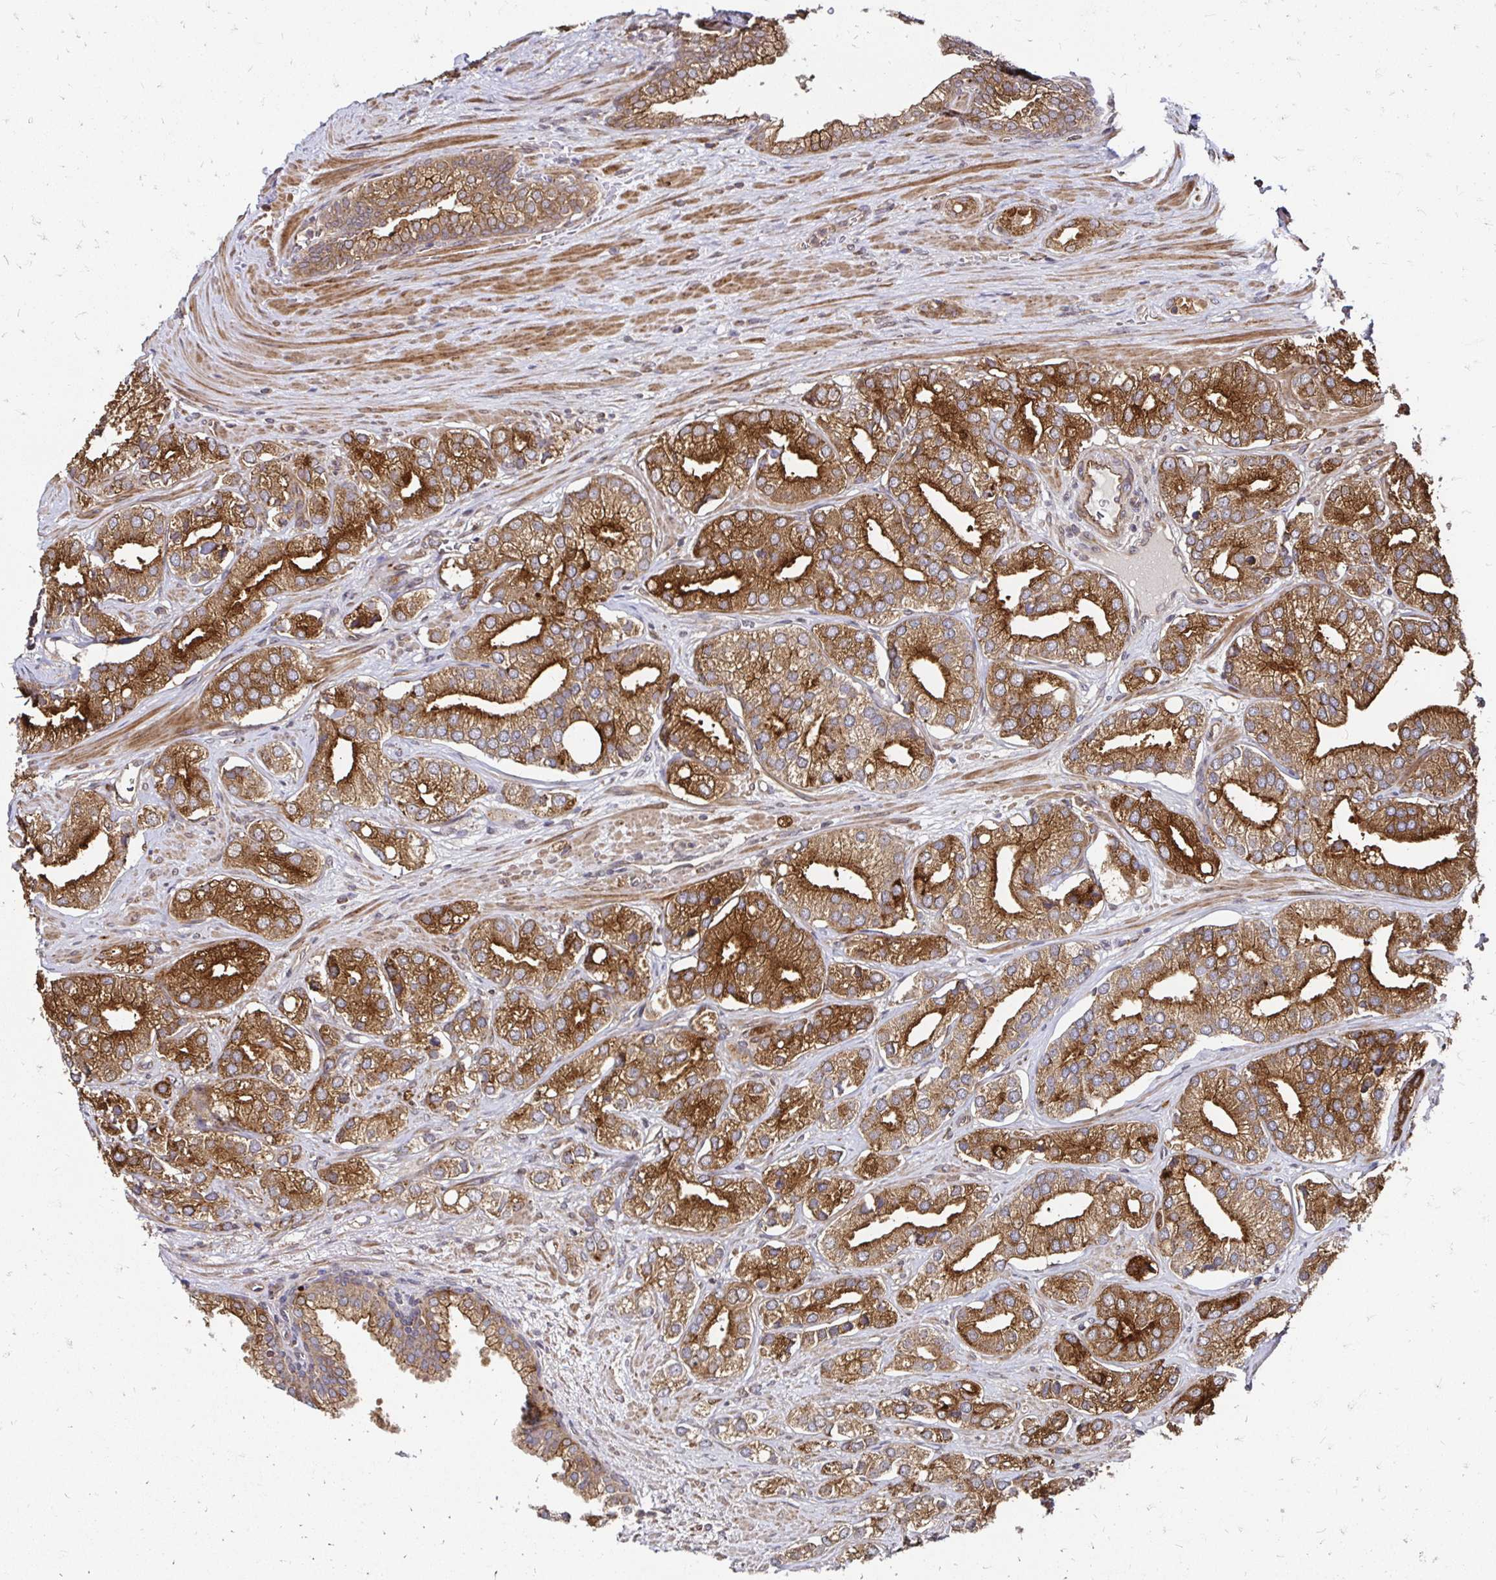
{"staining": {"intensity": "strong", "quantity": ">75%", "location": "cytoplasmic/membranous"}, "tissue": "prostate cancer", "cell_type": "Tumor cells", "image_type": "cancer", "snomed": [{"axis": "morphology", "description": "Adenocarcinoma, High grade"}, {"axis": "topography", "description": "Prostate"}], "caption": "Adenocarcinoma (high-grade) (prostate) stained with immunohistochemistry exhibits strong cytoplasmic/membranous positivity in about >75% of tumor cells.", "gene": "ZW10", "patient": {"sex": "male", "age": 58}}